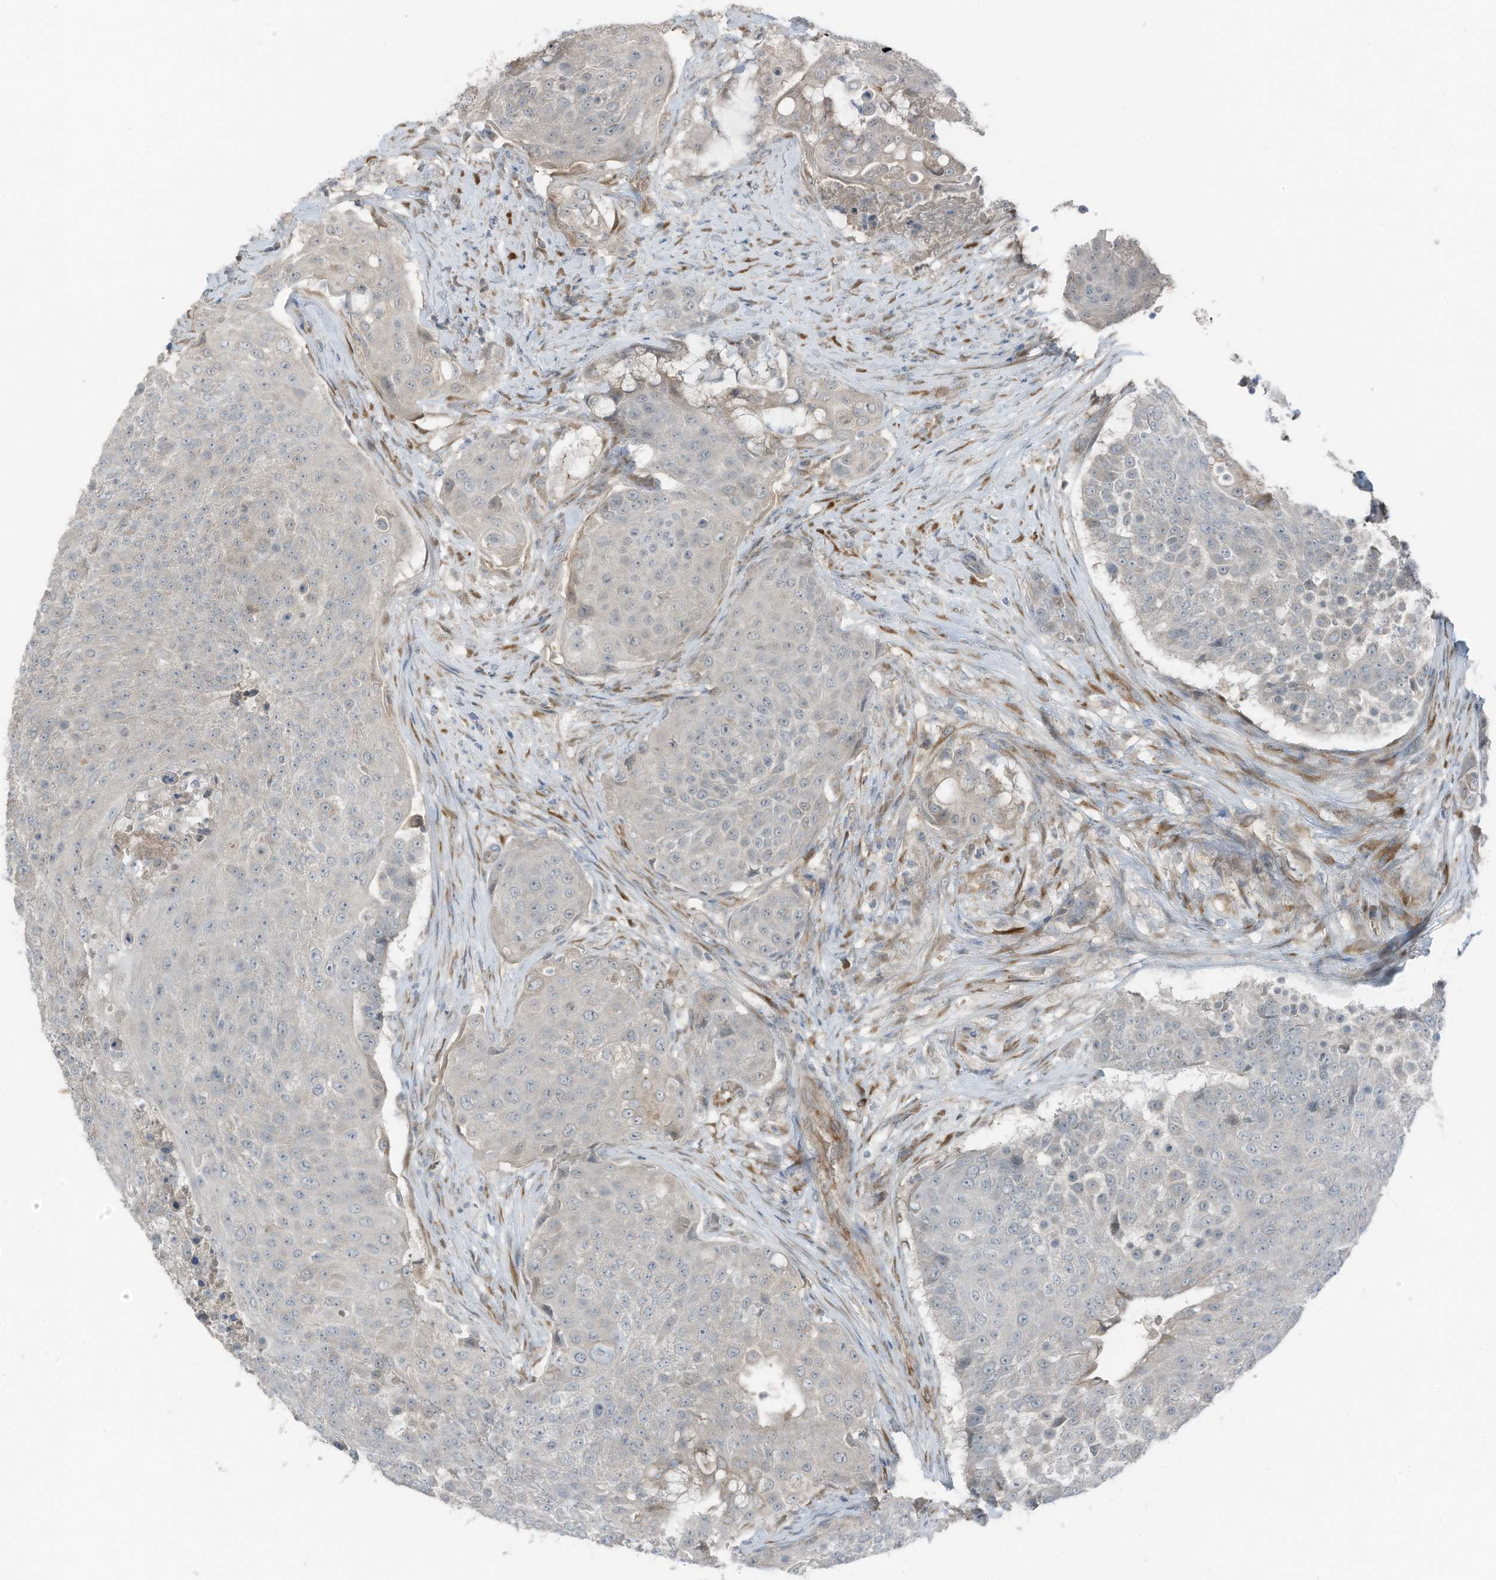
{"staining": {"intensity": "negative", "quantity": "none", "location": "none"}, "tissue": "urothelial cancer", "cell_type": "Tumor cells", "image_type": "cancer", "snomed": [{"axis": "morphology", "description": "Urothelial carcinoma, High grade"}, {"axis": "topography", "description": "Urinary bladder"}], "caption": "The immunohistochemistry (IHC) image has no significant positivity in tumor cells of high-grade urothelial carcinoma tissue.", "gene": "ARHGEF33", "patient": {"sex": "female", "age": 63}}